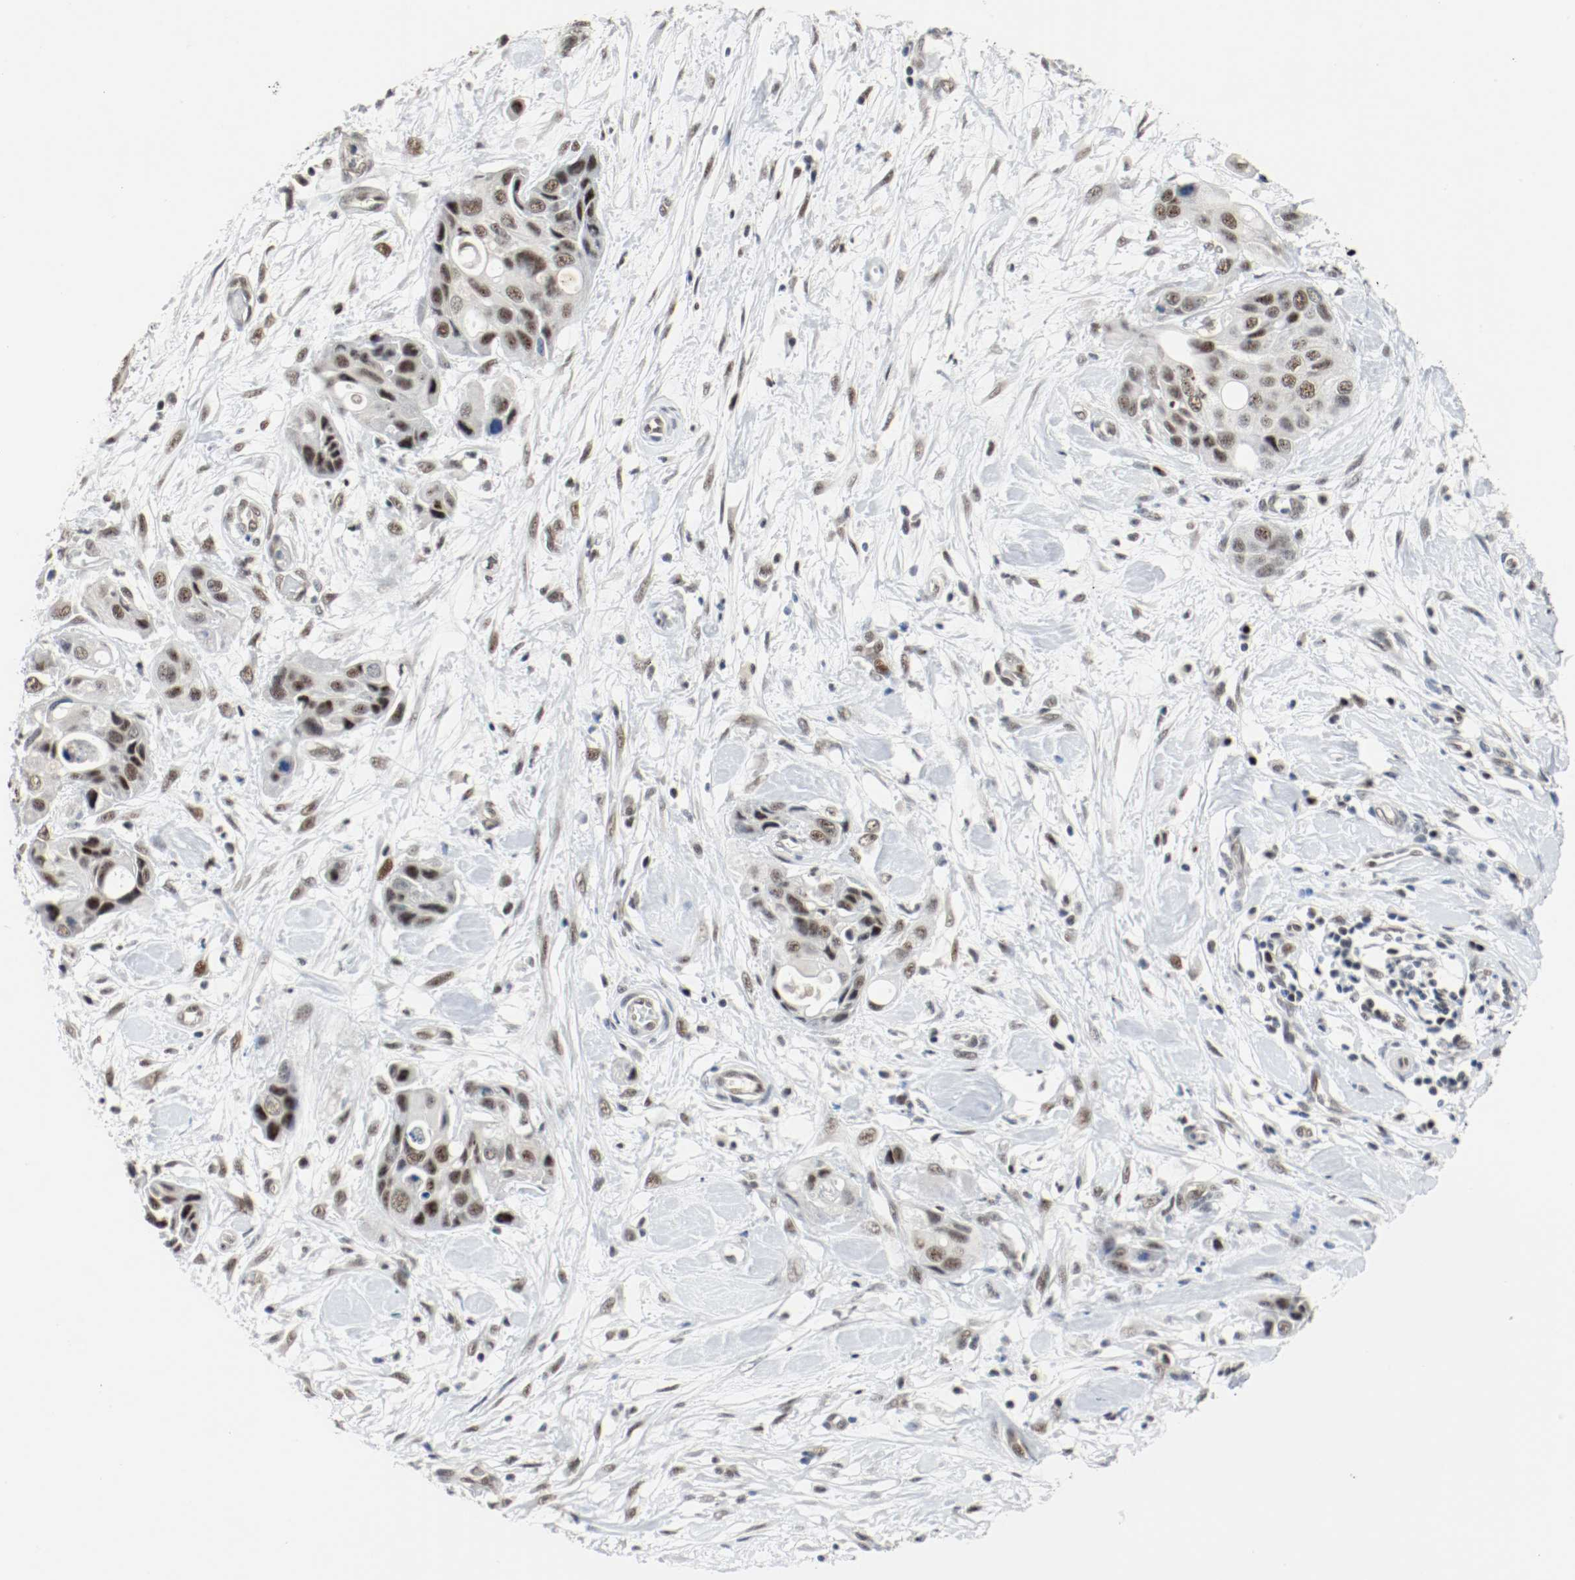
{"staining": {"intensity": "moderate", "quantity": "25%-75%", "location": "nuclear"}, "tissue": "pancreatic cancer", "cell_type": "Tumor cells", "image_type": "cancer", "snomed": [{"axis": "morphology", "description": "Adenocarcinoma, NOS"}, {"axis": "topography", "description": "Pancreas"}], "caption": "Brown immunohistochemical staining in human pancreatic cancer displays moderate nuclear positivity in about 25%-75% of tumor cells.", "gene": "ASH1L", "patient": {"sex": "female", "age": 60}}